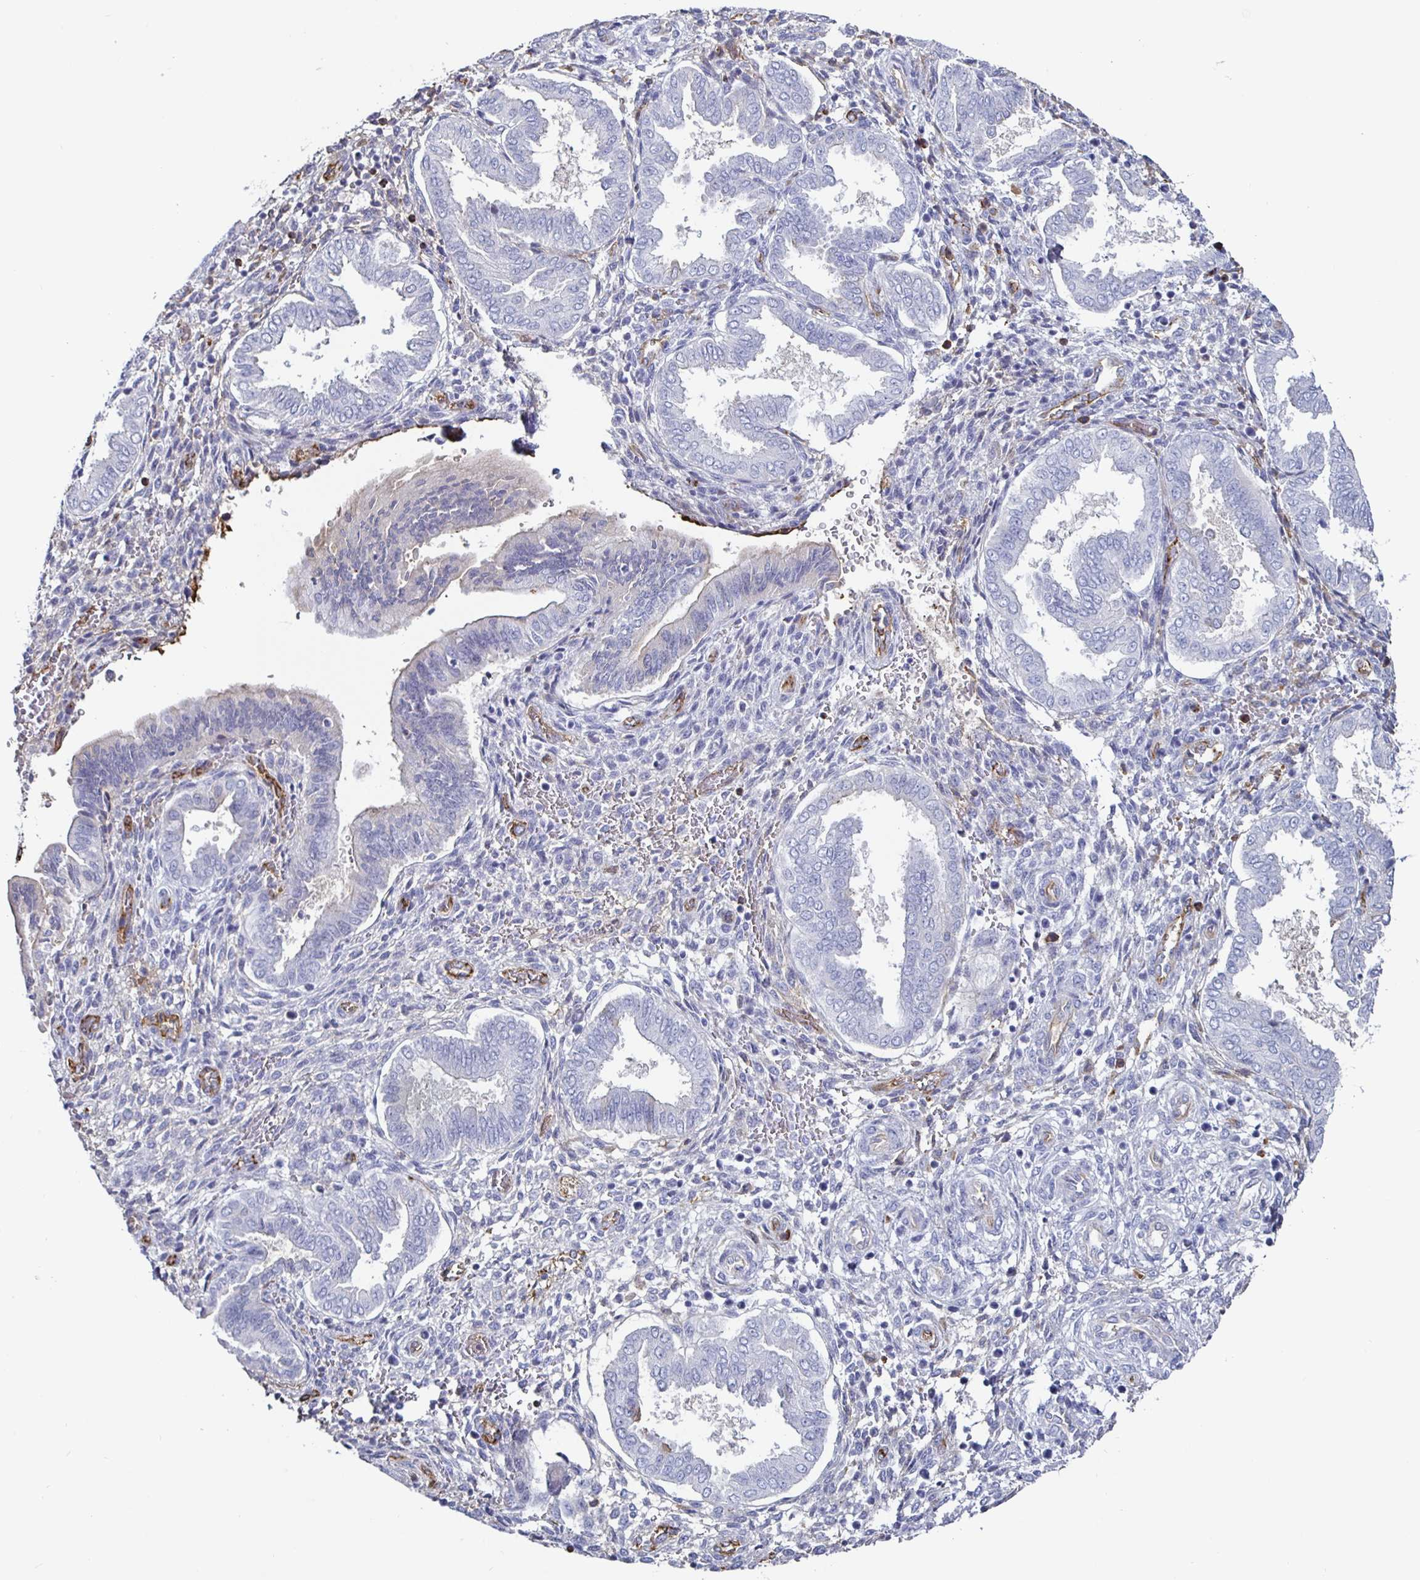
{"staining": {"intensity": "negative", "quantity": "none", "location": "none"}, "tissue": "endometrium", "cell_type": "Cells in endometrial stroma", "image_type": "normal", "snomed": [{"axis": "morphology", "description": "Normal tissue, NOS"}, {"axis": "topography", "description": "Endometrium"}], "caption": "This is an IHC image of unremarkable endometrium. There is no expression in cells in endometrial stroma.", "gene": "ACSBG2", "patient": {"sex": "female", "age": 24}}